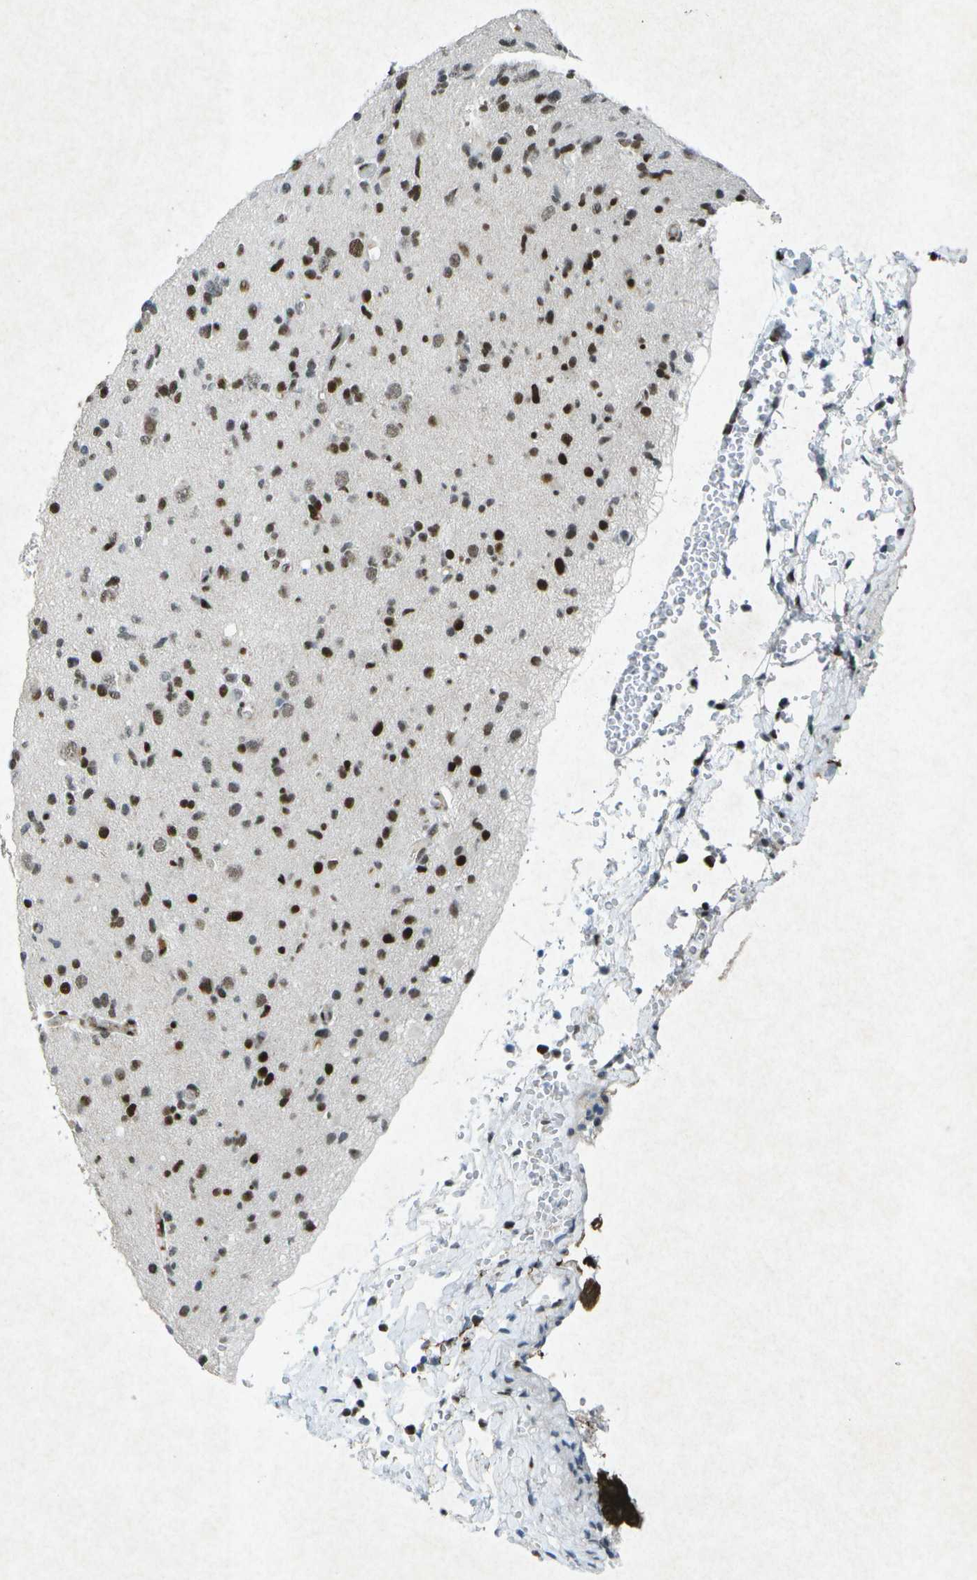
{"staining": {"intensity": "strong", "quantity": ">75%", "location": "nuclear"}, "tissue": "glioma", "cell_type": "Tumor cells", "image_type": "cancer", "snomed": [{"axis": "morphology", "description": "Glioma, malignant, Low grade"}, {"axis": "topography", "description": "Brain"}], "caption": "Malignant low-grade glioma tissue reveals strong nuclear positivity in approximately >75% of tumor cells", "gene": "MTA2", "patient": {"sex": "female", "age": 22}}